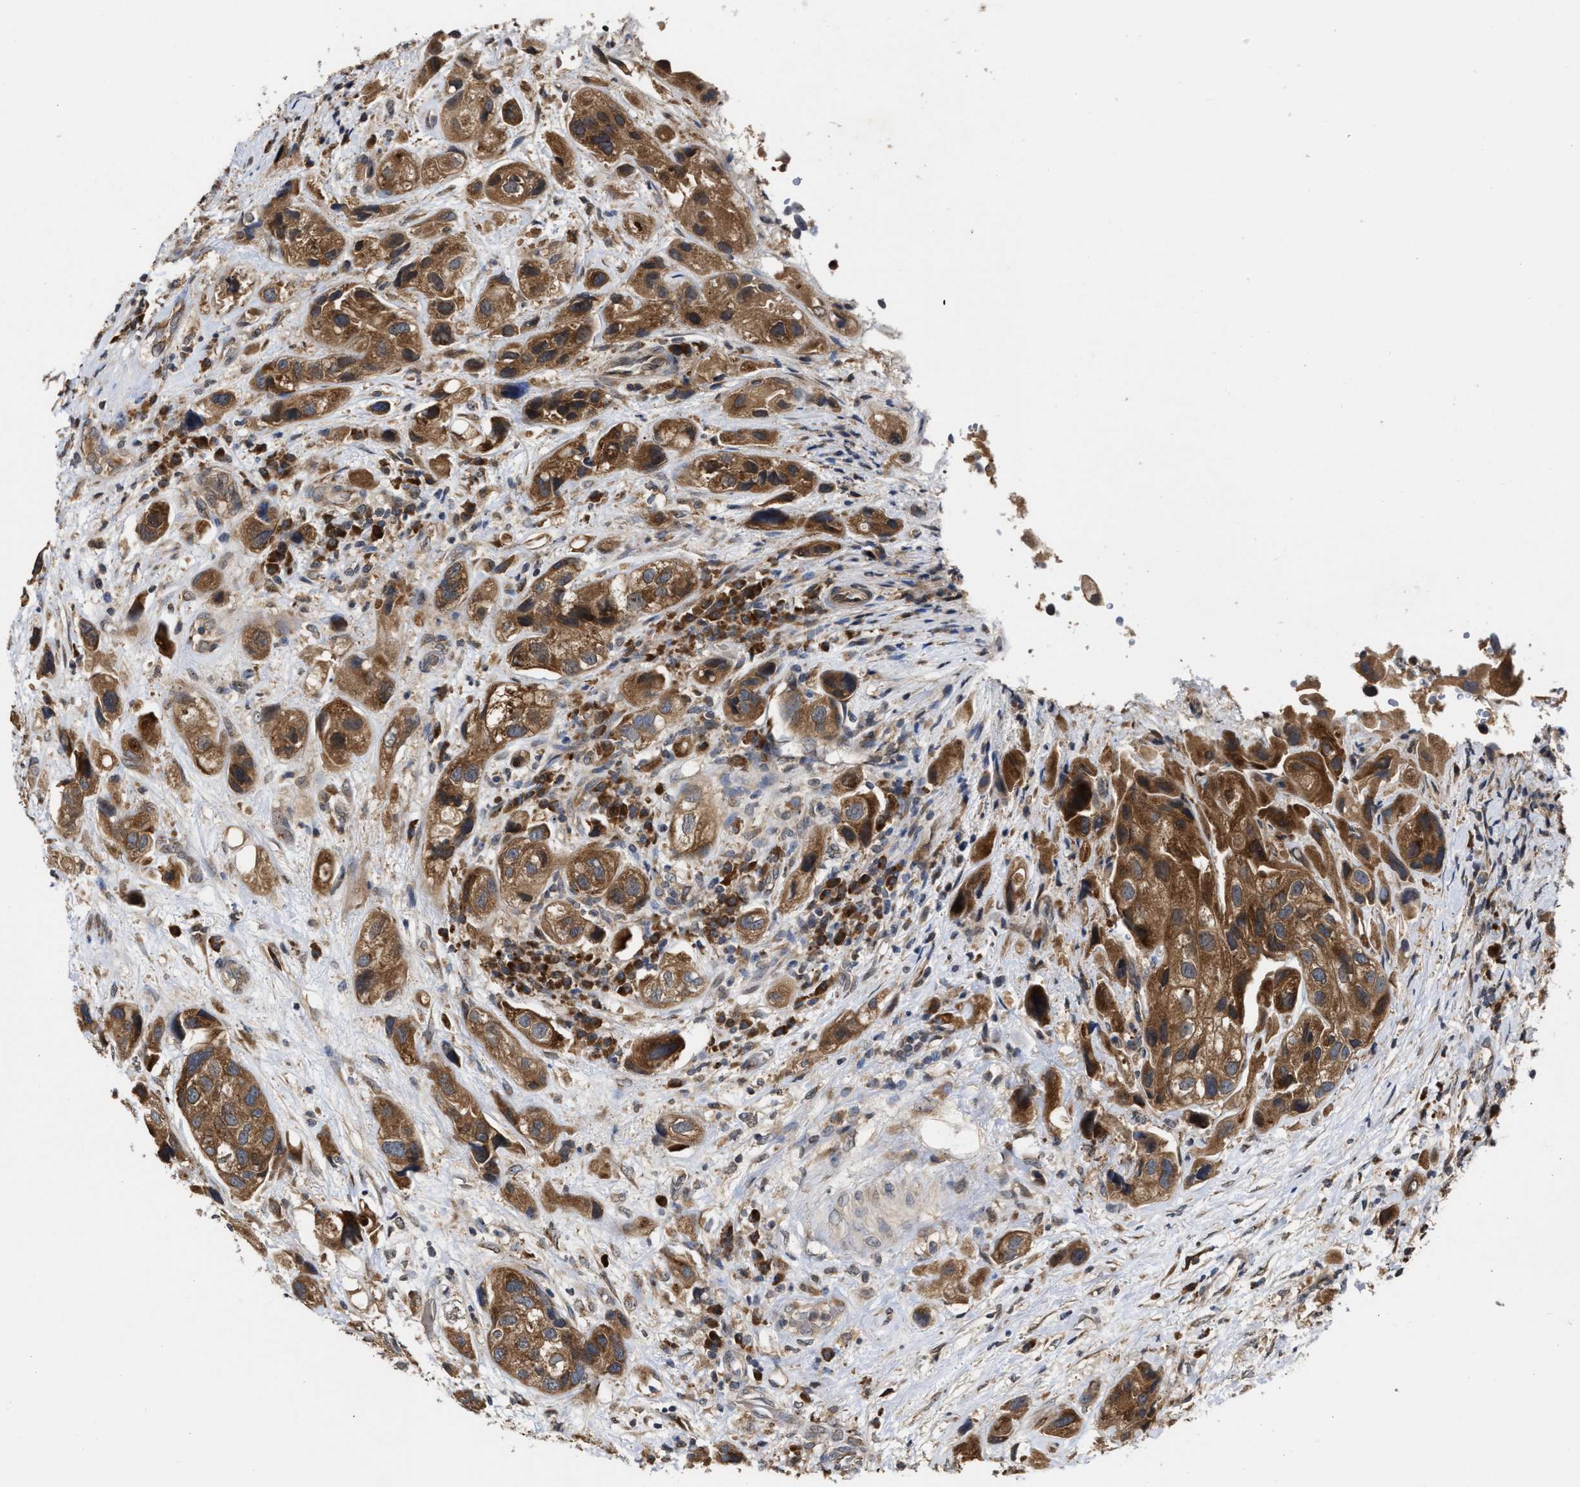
{"staining": {"intensity": "moderate", "quantity": ">75%", "location": "cytoplasmic/membranous"}, "tissue": "urothelial cancer", "cell_type": "Tumor cells", "image_type": "cancer", "snomed": [{"axis": "morphology", "description": "Urothelial carcinoma, High grade"}, {"axis": "topography", "description": "Urinary bladder"}], "caption": "An image of human high-grade urothelial carcinoma stained for a protein exhibits moderate cytoplasmic/membranous brown staining in tumor cells.", "gene": "SAR1A", "patient": {"sex": "female", "age": 64}}